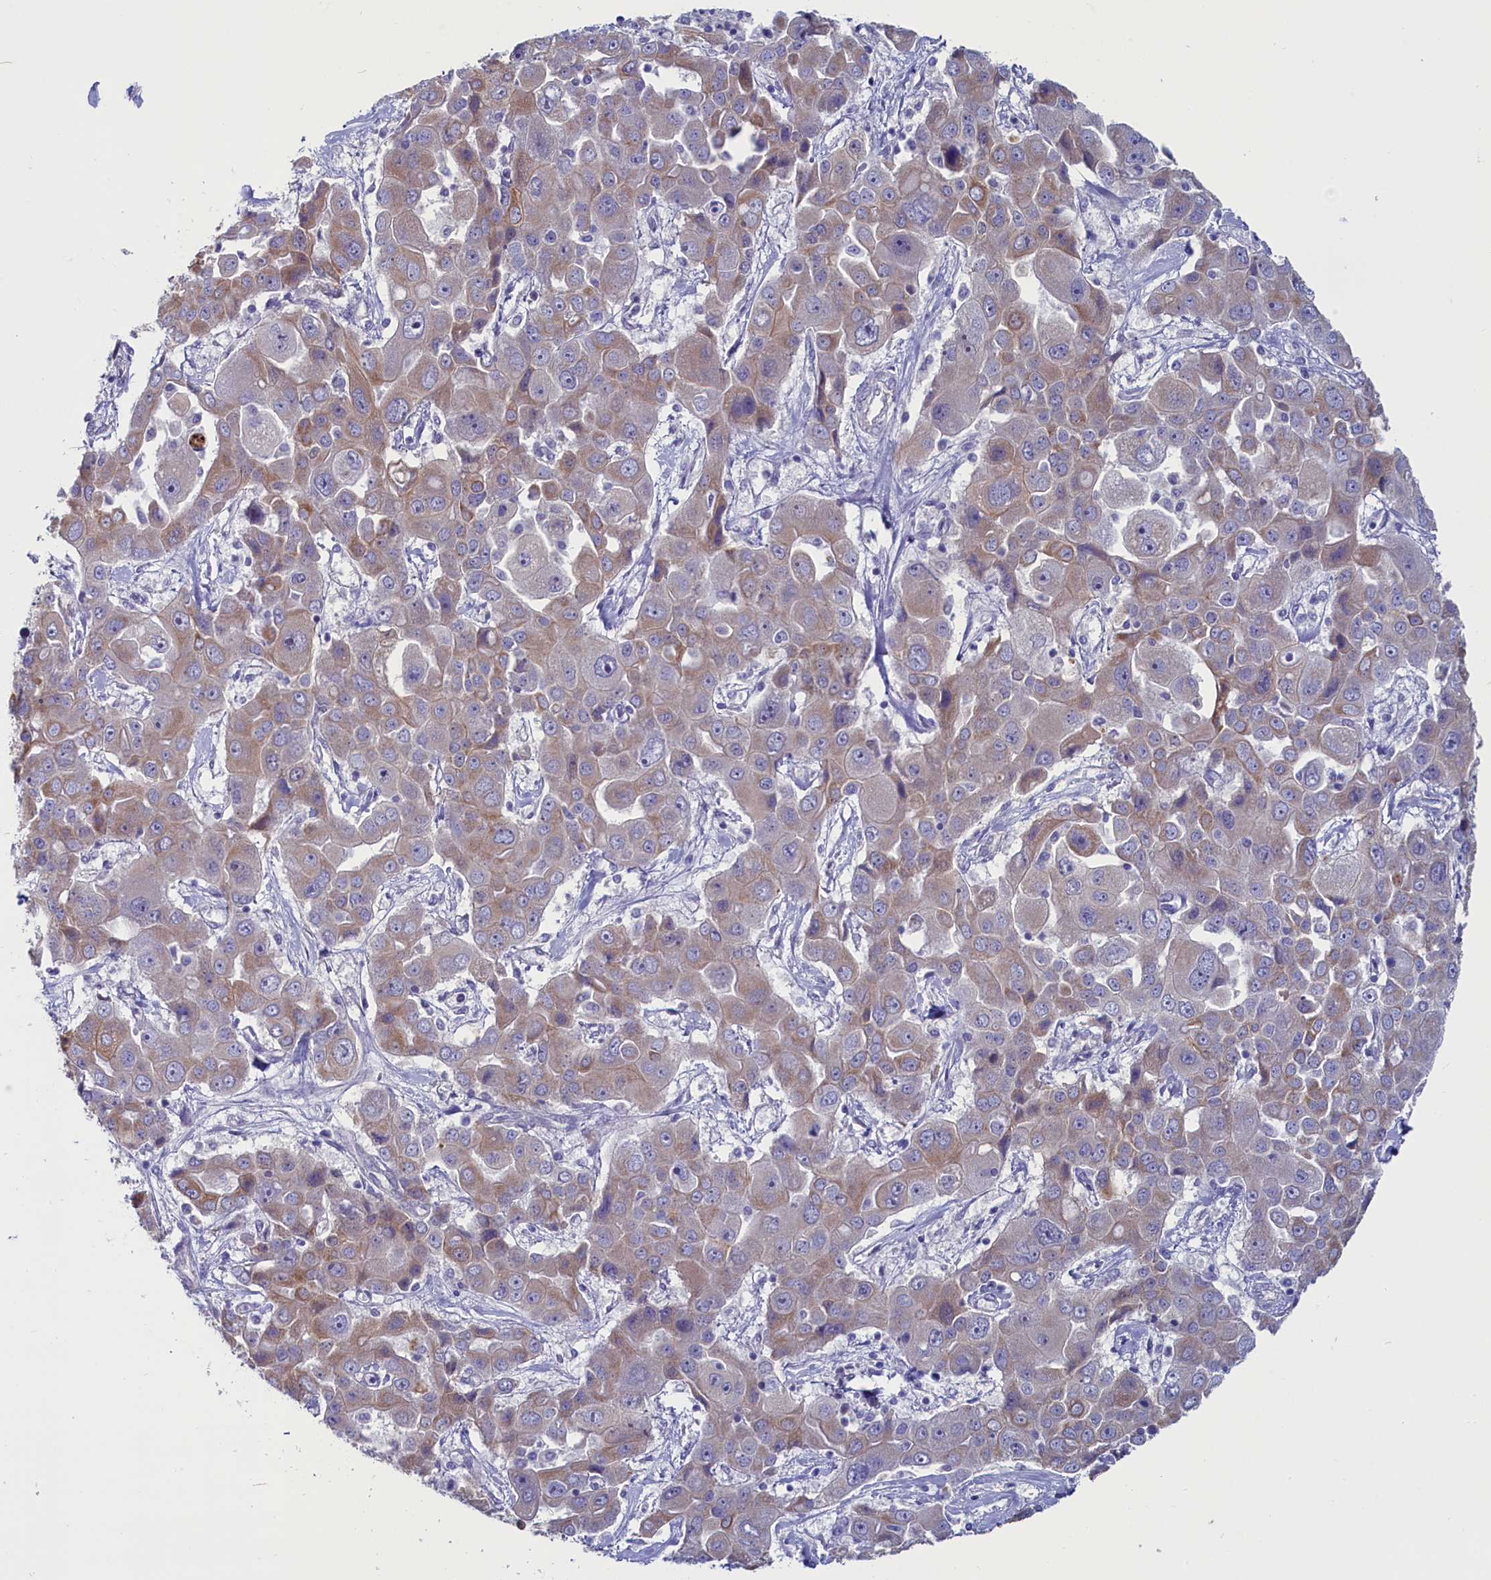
{"staining": {"intensity": "weak", "quantity": ">75%", "location": "cytoplasmic/membranous"}, "tissue": "liver cancer", "cell_type": "Tumor cells", "image_type": "cancer", "snomed": [{"axis": "morphology", "description": "Cholangiocarcinoma"}, {"axis": "topography", "description": "Liver"}], "caption": "Tumor cells demonstrate weak cytoplasmic/membranous expression in about >75% of cells in liver cholangiocarcinoma.", "gene": "CIAPIN1", "patient": {"sex": "male", "age": 67}}